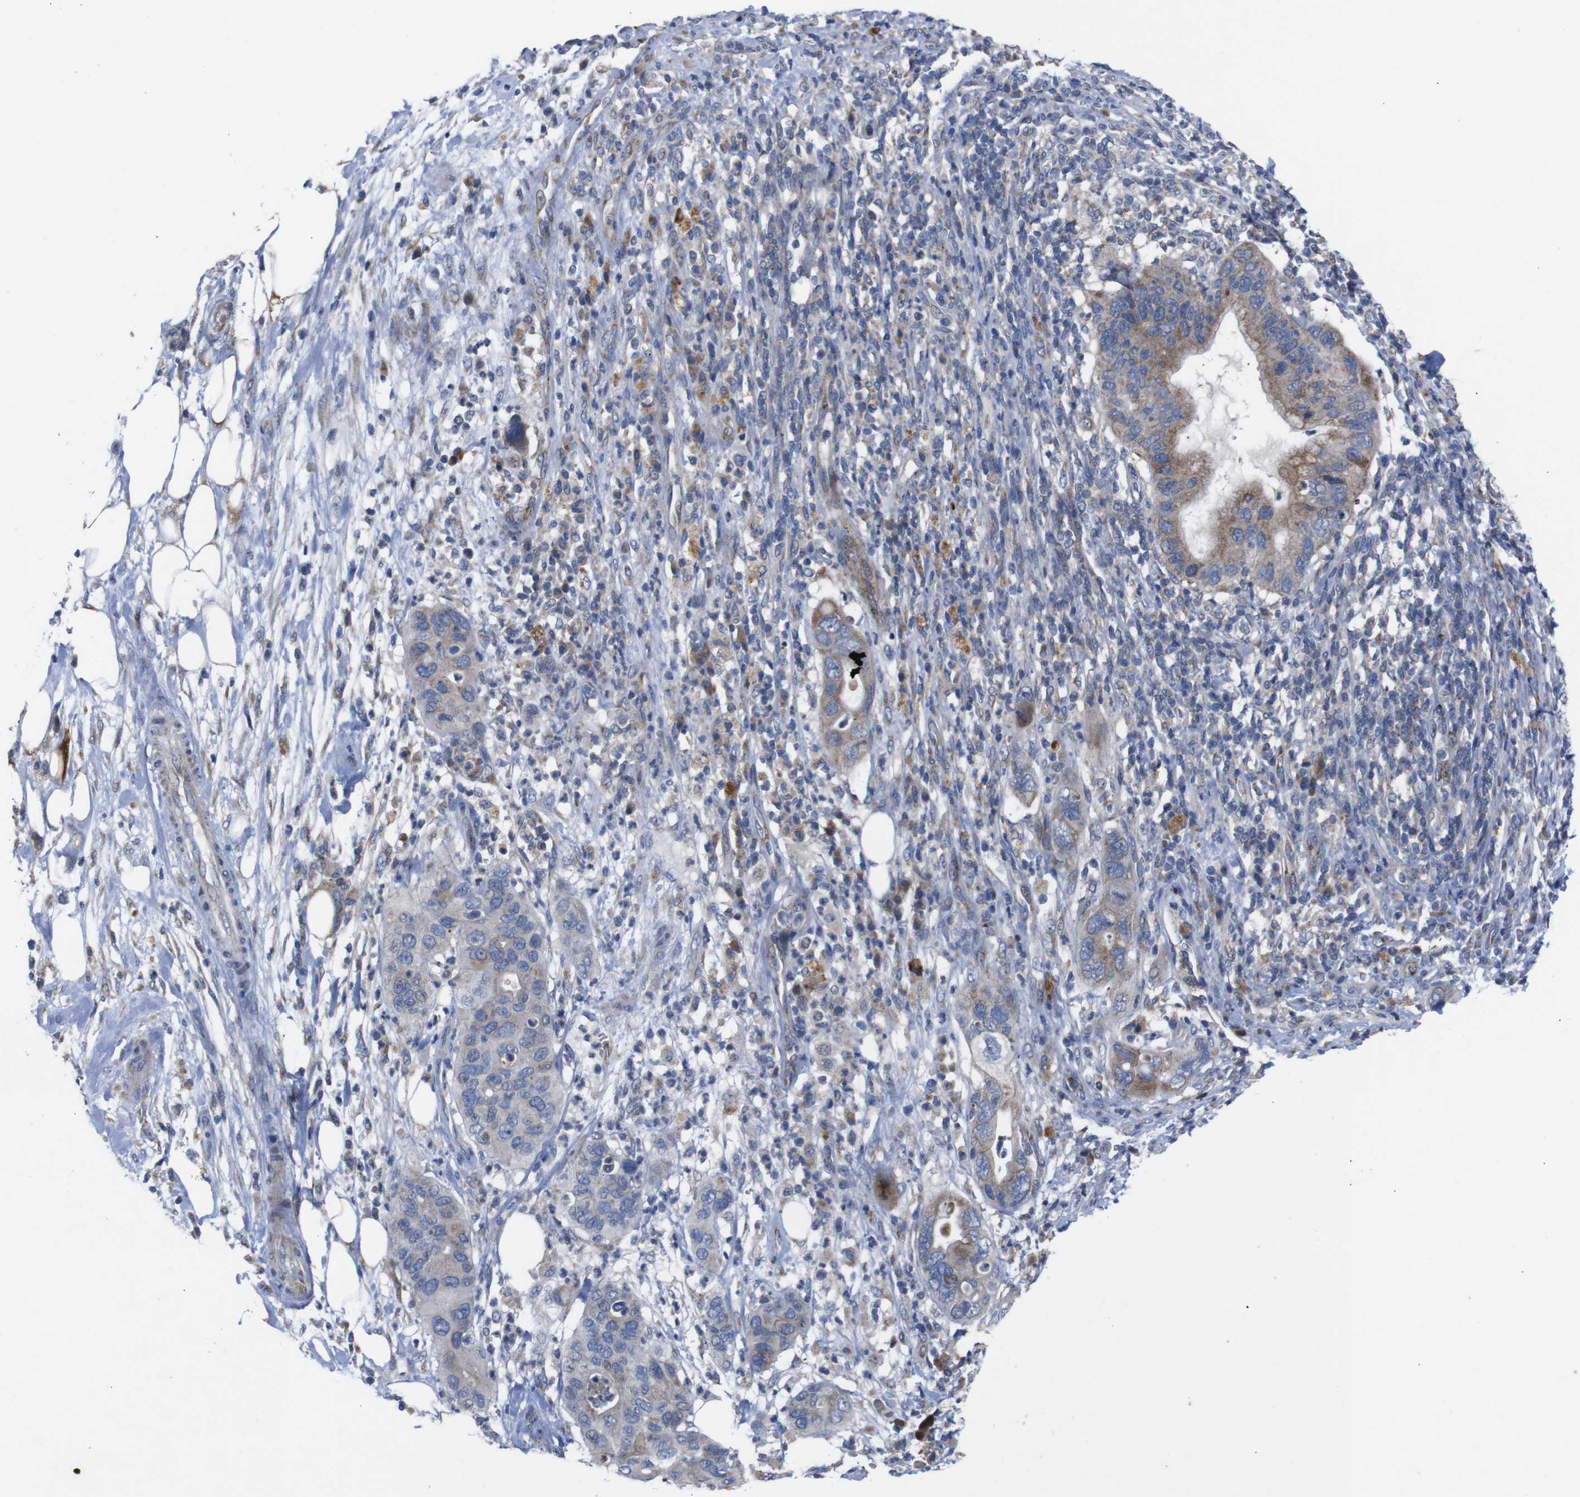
{"staining": {"intensity": "moderate", "quantity": ">75%", "location": "cytoplasmic/membranous"}, "tissue": "pancreatic cancer", "cell_type": "Tumor cells", "image_type": "cancer", "snomed": [{"axis": "morphology", "description": "Adenocarcinoma, NOS"}, {"axis": "topography", "description": "Pancreas"}], "caption": "This micrograph demonstrates immunohistochemistry staining of pancreatic cancer, with medium moderate cytoplasmic/membranous expression in approximately >75% of tumor cells.", "gene": "CHST10", "patient": {"sex": "female", "age": 71}}